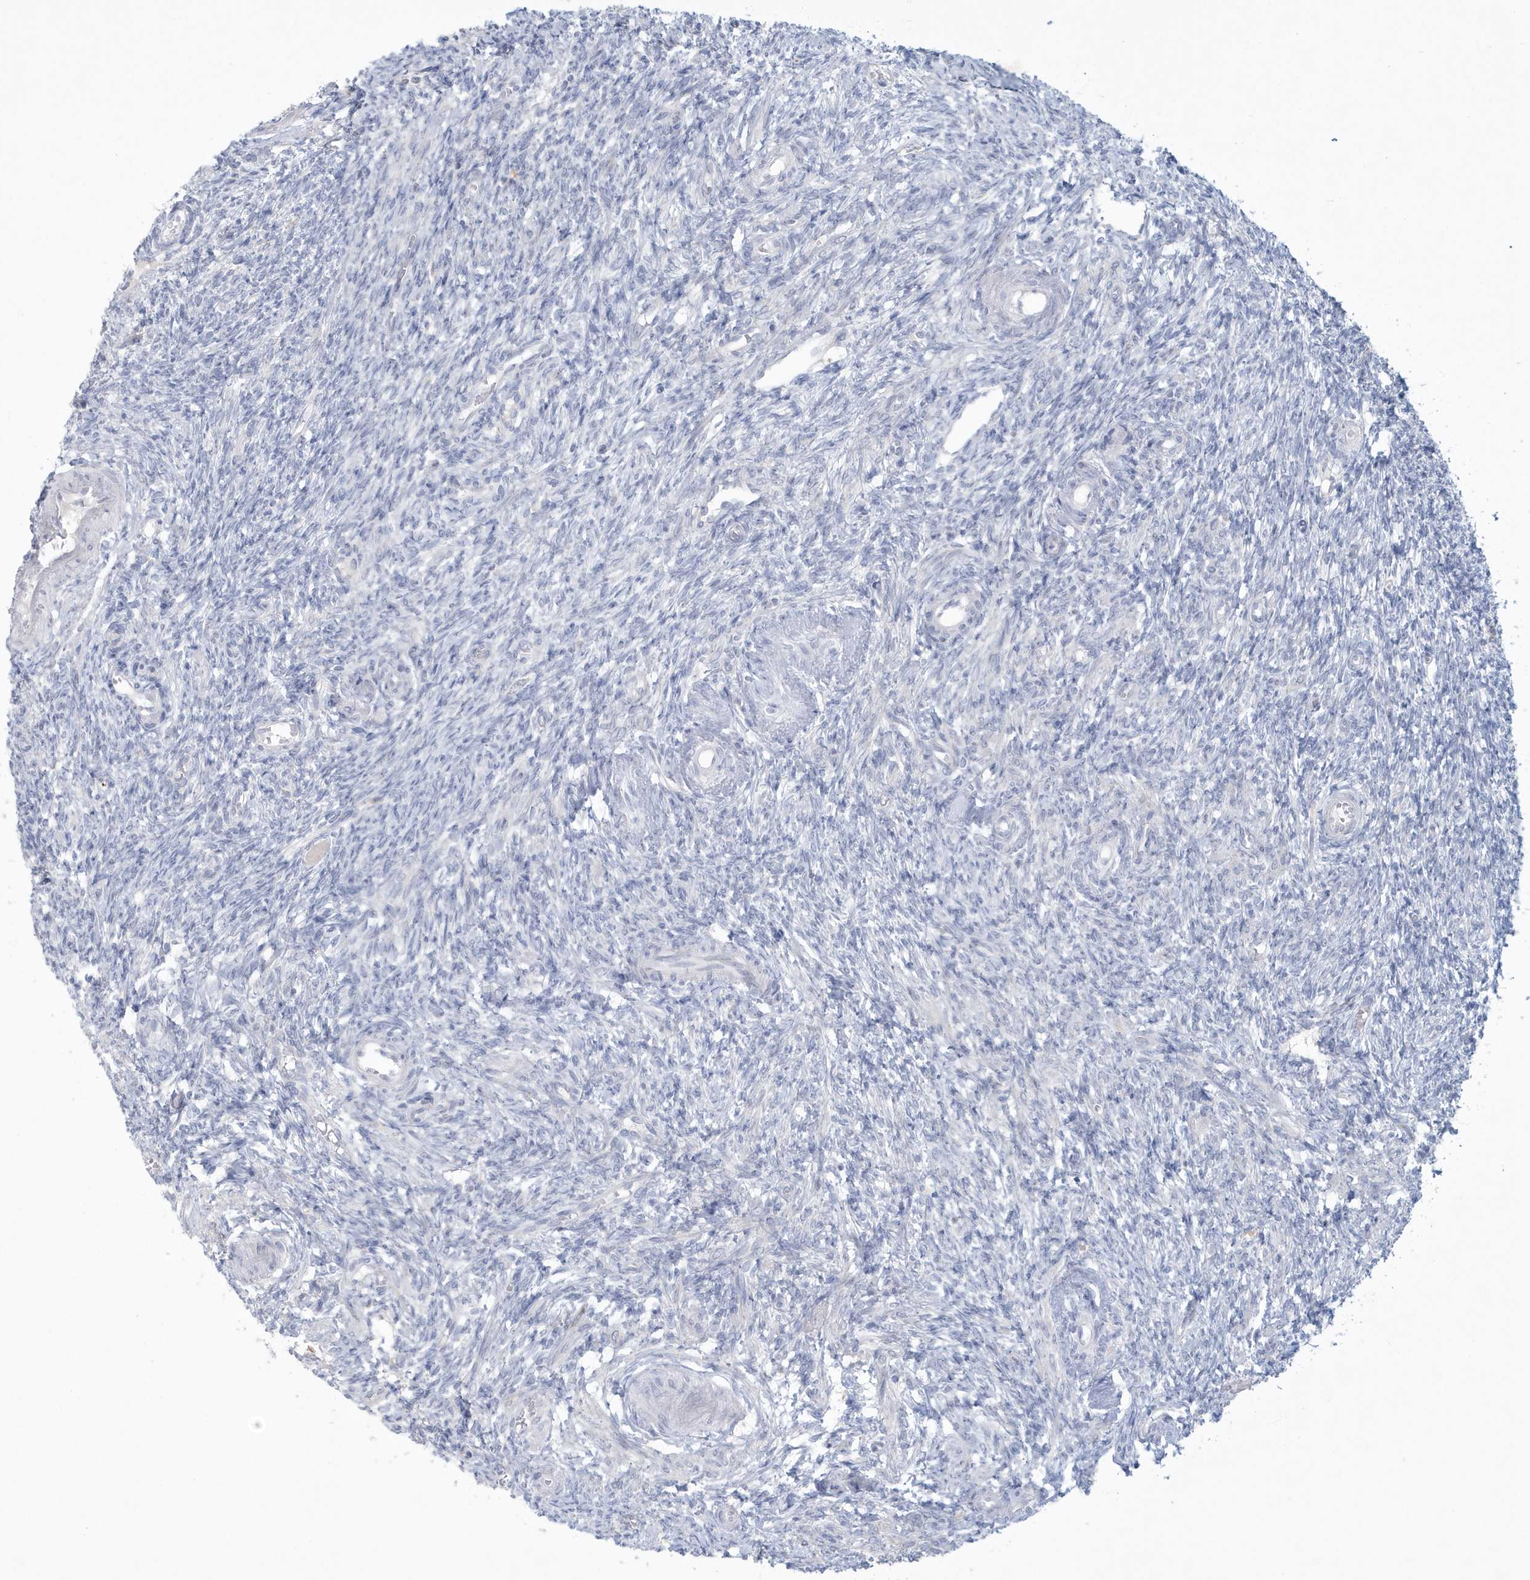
{"staining": {"intensity": "negative", "quantity": "none", "location": "none"}, "tissue": "ovary", "cell_type": "Ovarian stroma cells", "image_type": "normal", "snomed": [{"axis": "morphology", "description": "Normal tissue, NOS"}, {"axis": "topography", "description": "Ovary"}], "caption": "Protein analysis of benign ovary exhibits no significant expression in ovarian stroma cells. Nuclei are stained in blue.", "gene": "HERC6", "patient": {"sex": "female", "age": 27}}